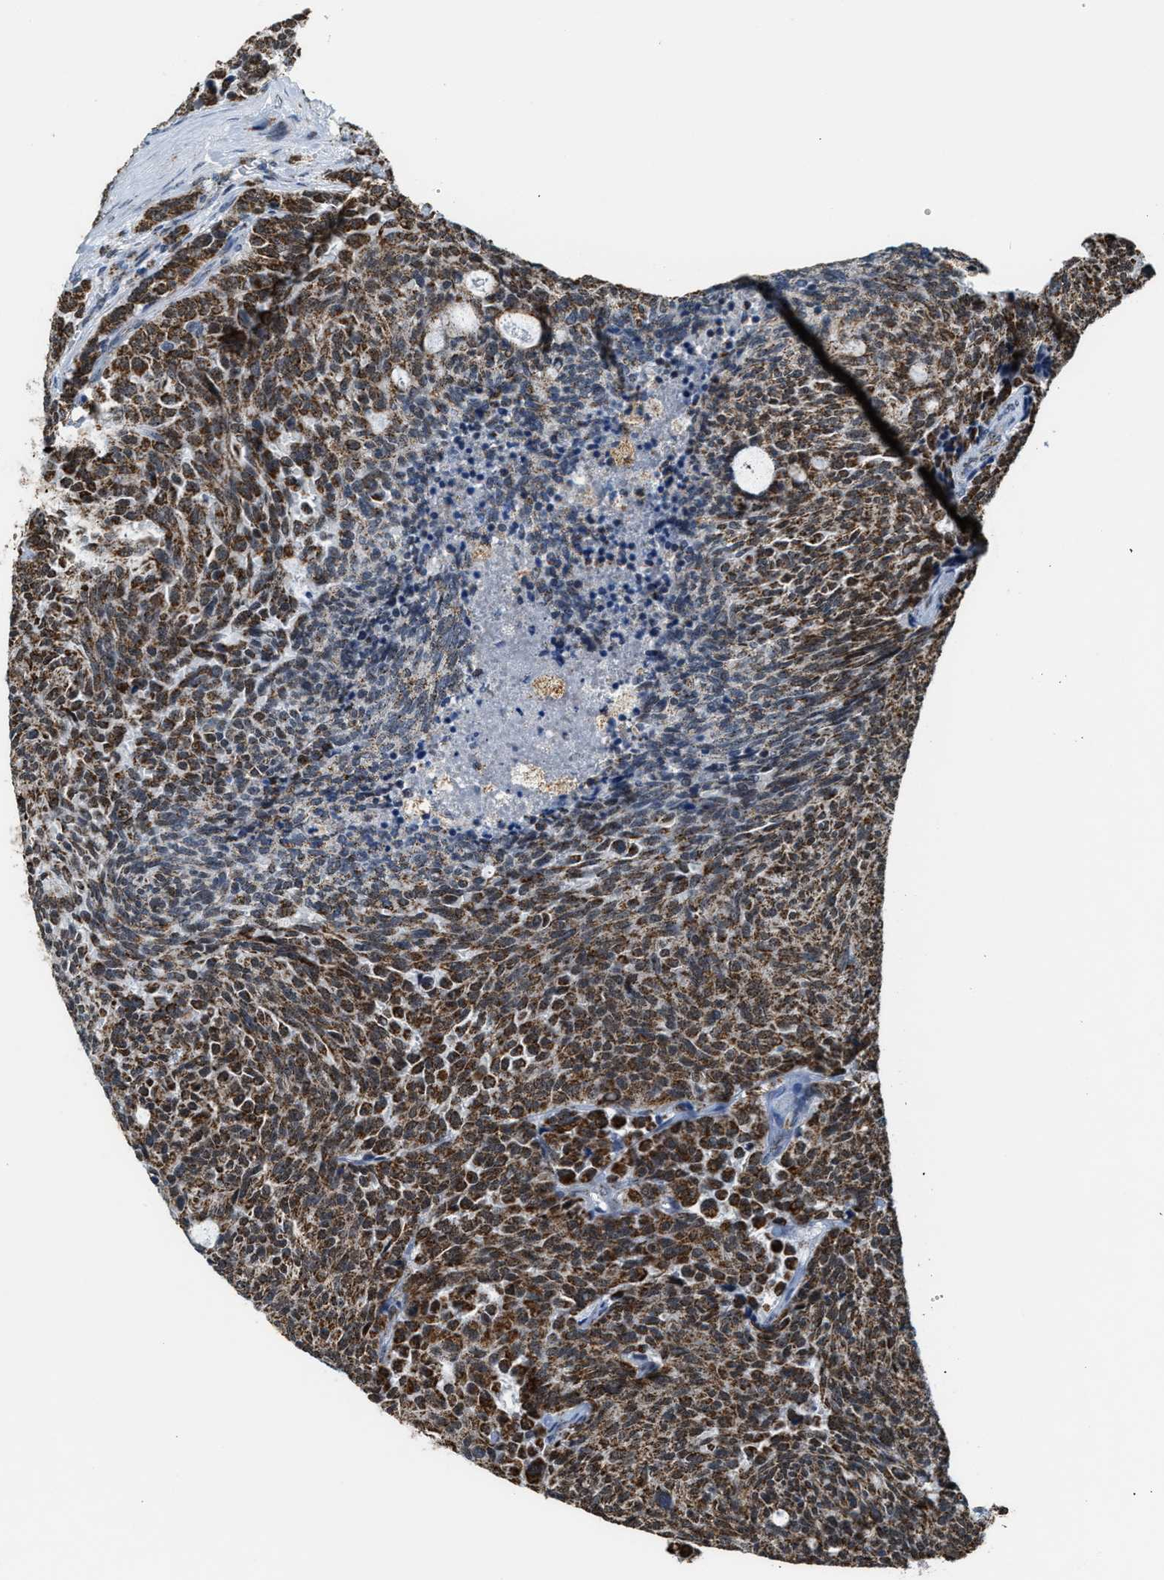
{"staining": {"intensity": "moderate", "quantity": ">75%", "location": "cytoplasmic/membranous"}, "tissue": "carcinoid", "cell_type": "Tumor cells", "image_type": "cancer", "snomed": [{"axis": "morphology", "description": "Carcinoid, malignant, NOS"}, {"axis": "topography", "description": "Pancreas"}], "caption": "Human carcinoid stained with a protein marker demonstrates moderate staining in tumor cells.", "gene": "HIBADH", "patient": {"sex": "female", "age": 54}}